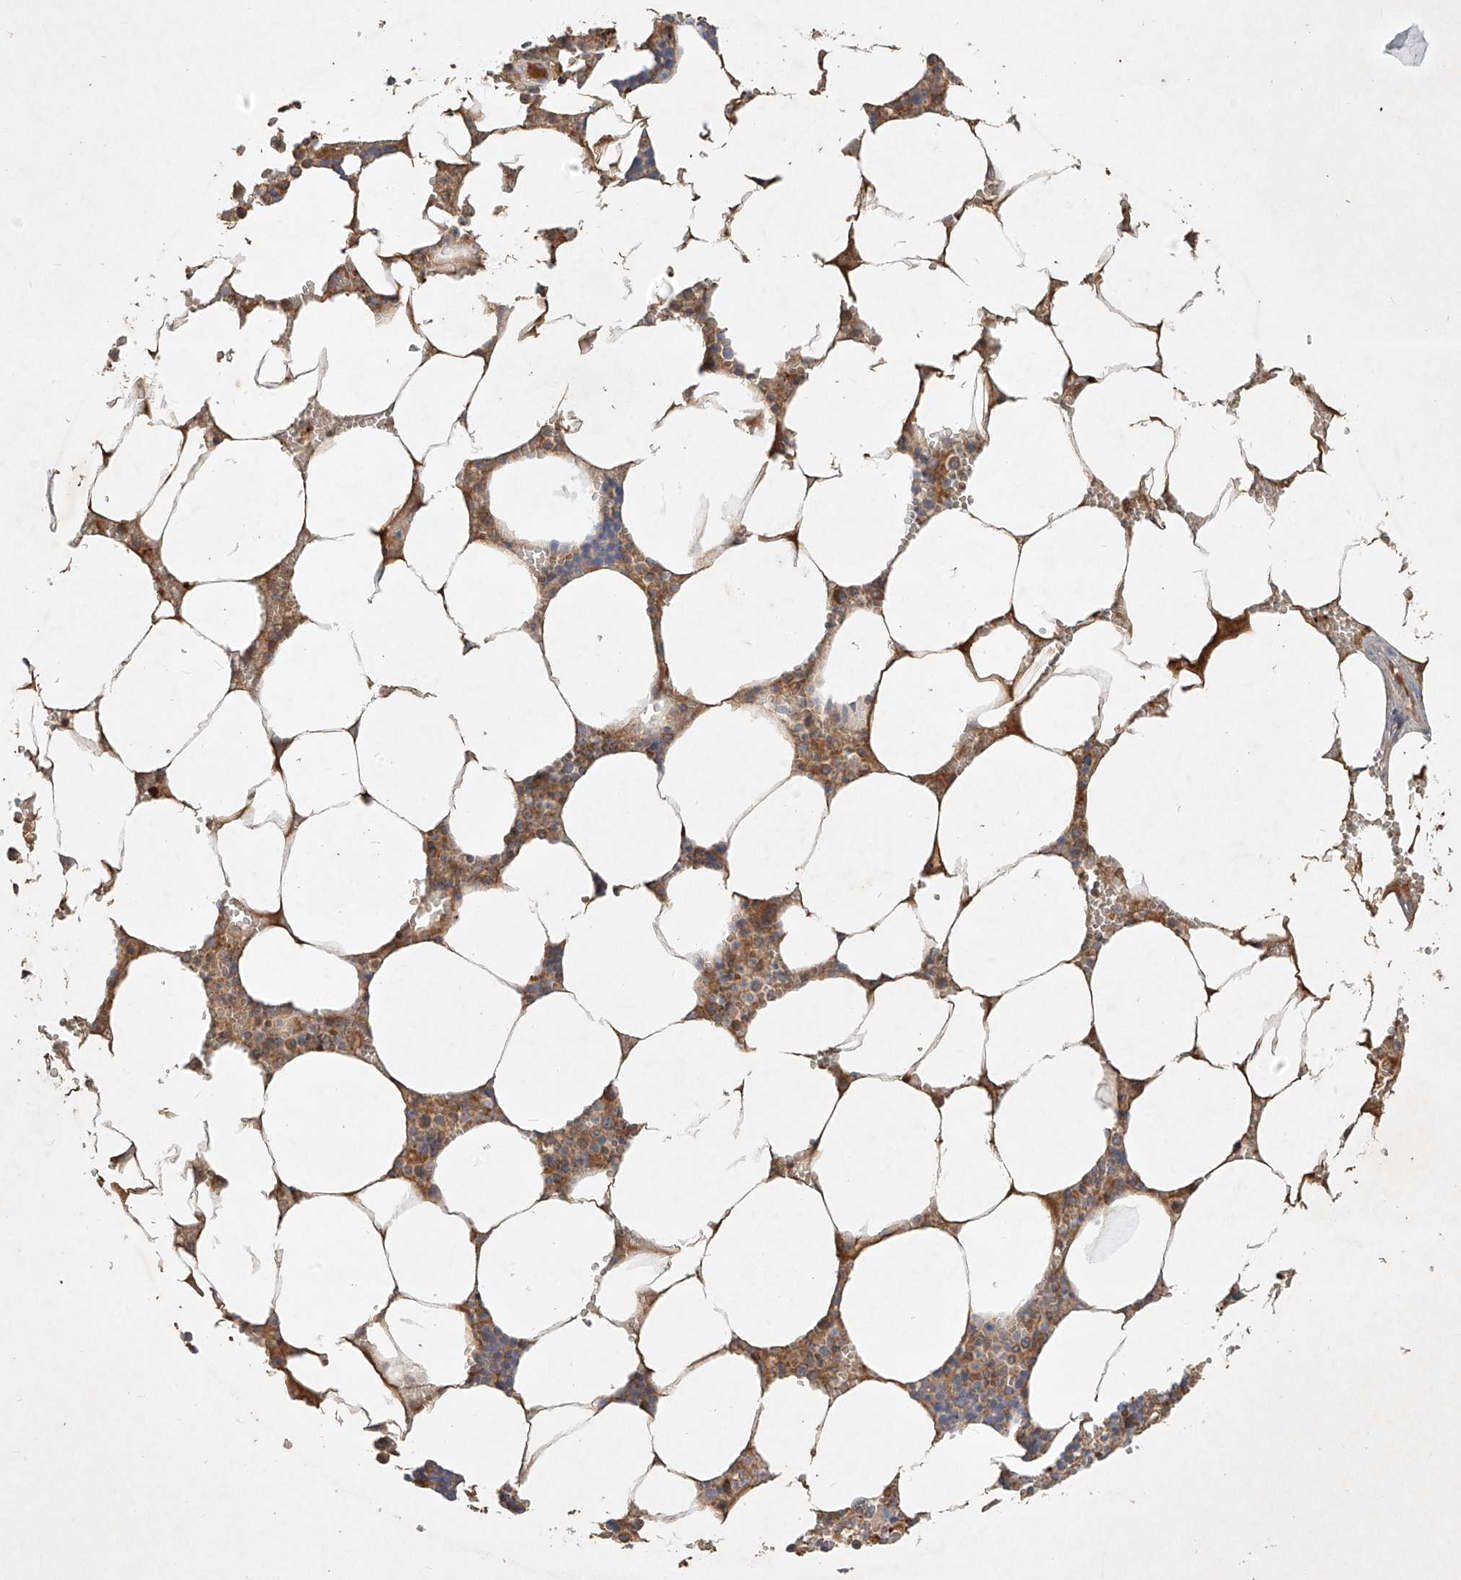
{"staining": {"intensity": "moderate", "quantity": "<25%", "location": "cytoplasmic/membranous"}, "tissue": "bone marrow", "cell_type": "Hematopoietic cells", "image_type": "normal", "snomed": [{"axis": "morphology", "description": "Normal tissue, NOS"}, {"axis": "topography", "description": "Bone marrow"}], "caption": "IHC staining of unremarkable bone marrow, which demonstrates low levels of moderate cytoplasmic/membranous expression in approximately <25% of hematopoietic cells indicating moderate cytoplasmic/membranous protein staining. The staining was performed using DAB (3,3'-diaminobenzidine) (brown) for protein detection and nuclei were counterstained in hematoxylin (blue).", "gene": "KPNA7", "patient": {"sex": "male", "age": 70}}